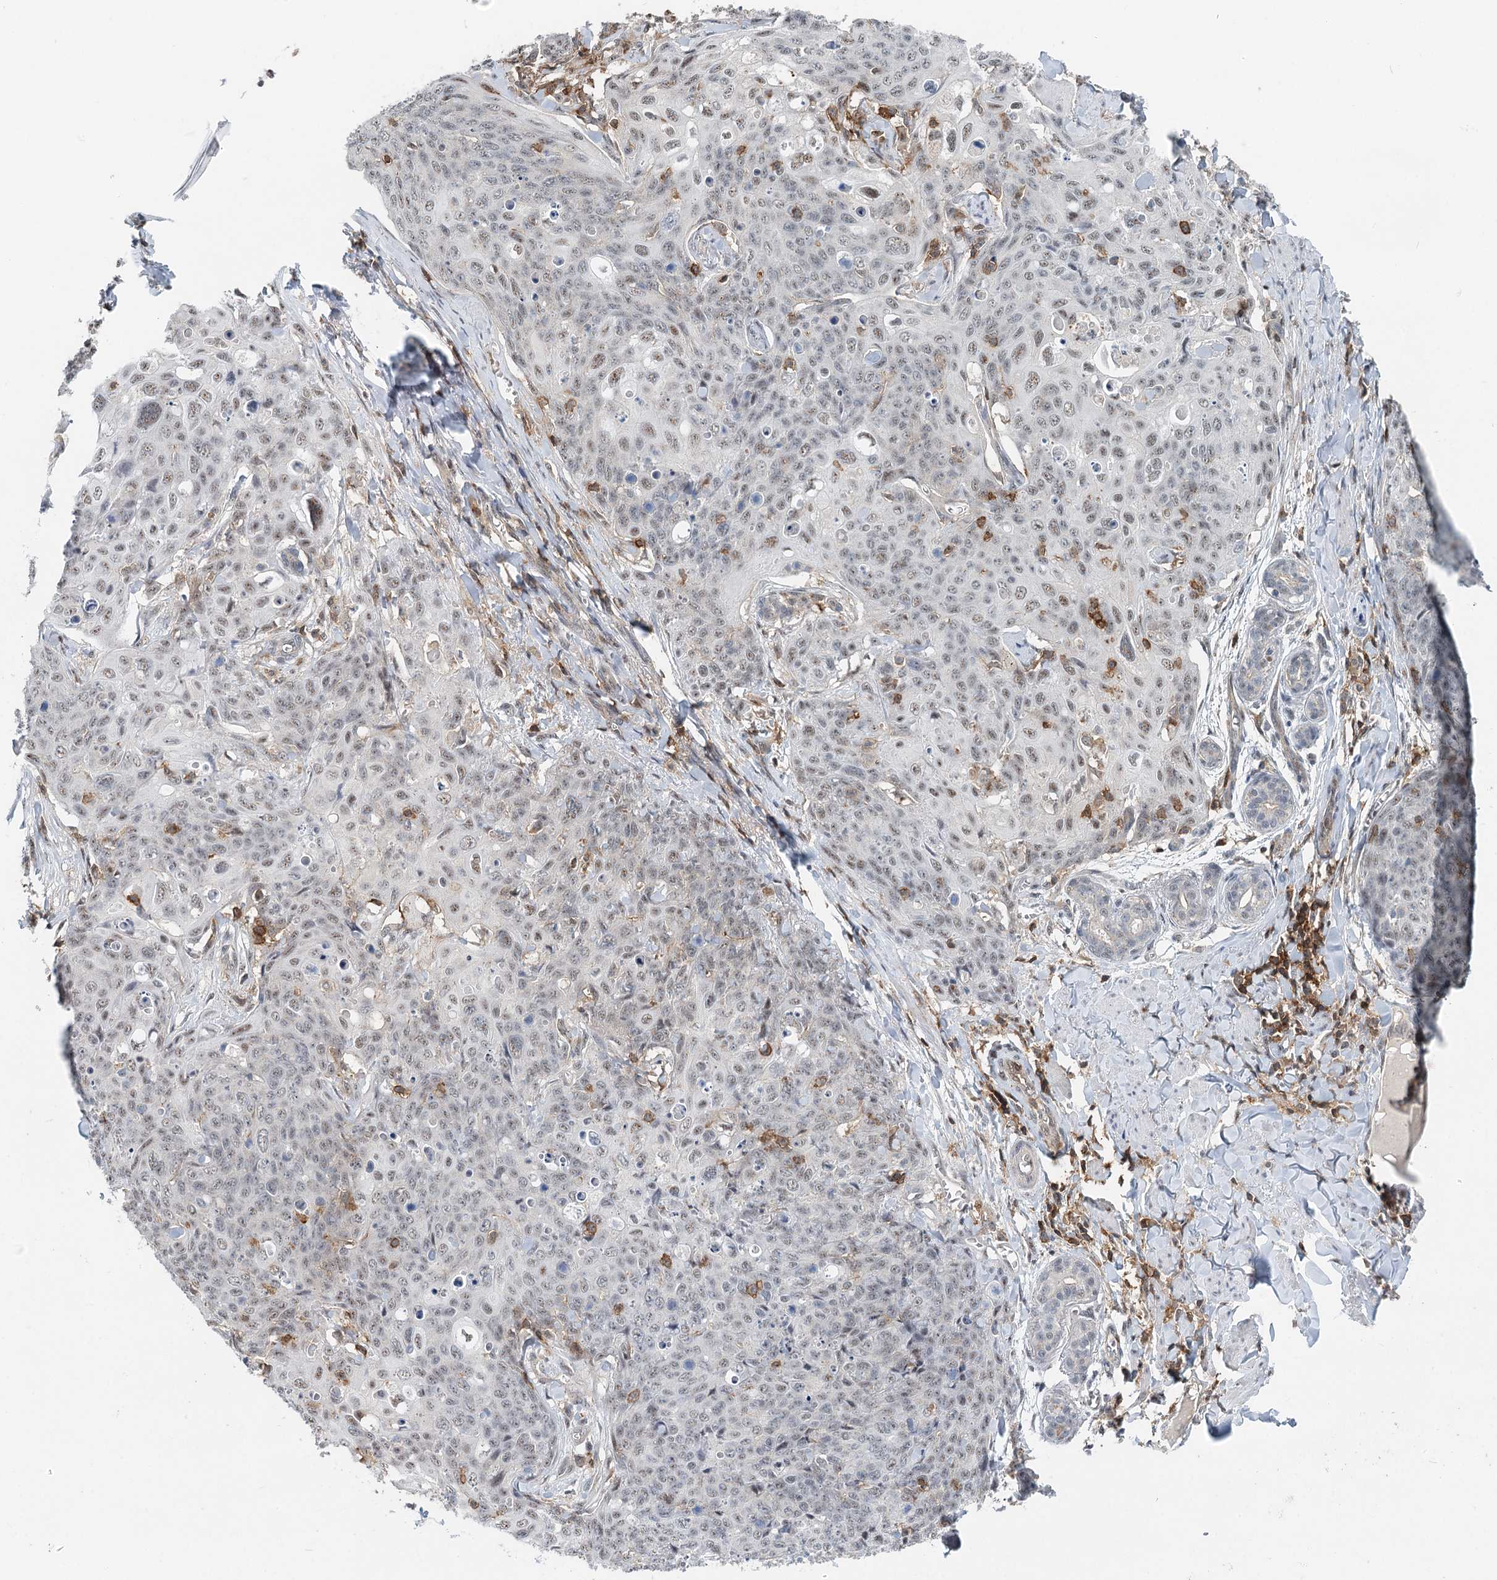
{"staining": {"intensity": "moderate", "quantity": "<25%", "location": "nuclear"}, "tissue": "skin cancer", "cell_type": "Tumor cells", "image_type": "cancer", "snomed": [{"axis": "morphology", "description": "Squamous cell carcinoma, NOS"}, {"axis": "topography", "description": "Skin"}, {"axis": "topography", "description": "Vulva"}], "caption": "A photomicrograph showing moderate nuclear staining in about <25% of tumor cells in skin cancer (squamous cell carcinoma), as visualized by brown immunohistochemical staining.", "gene": "CDC42SE2", "patient": {"sex": "female", "age": 85}}